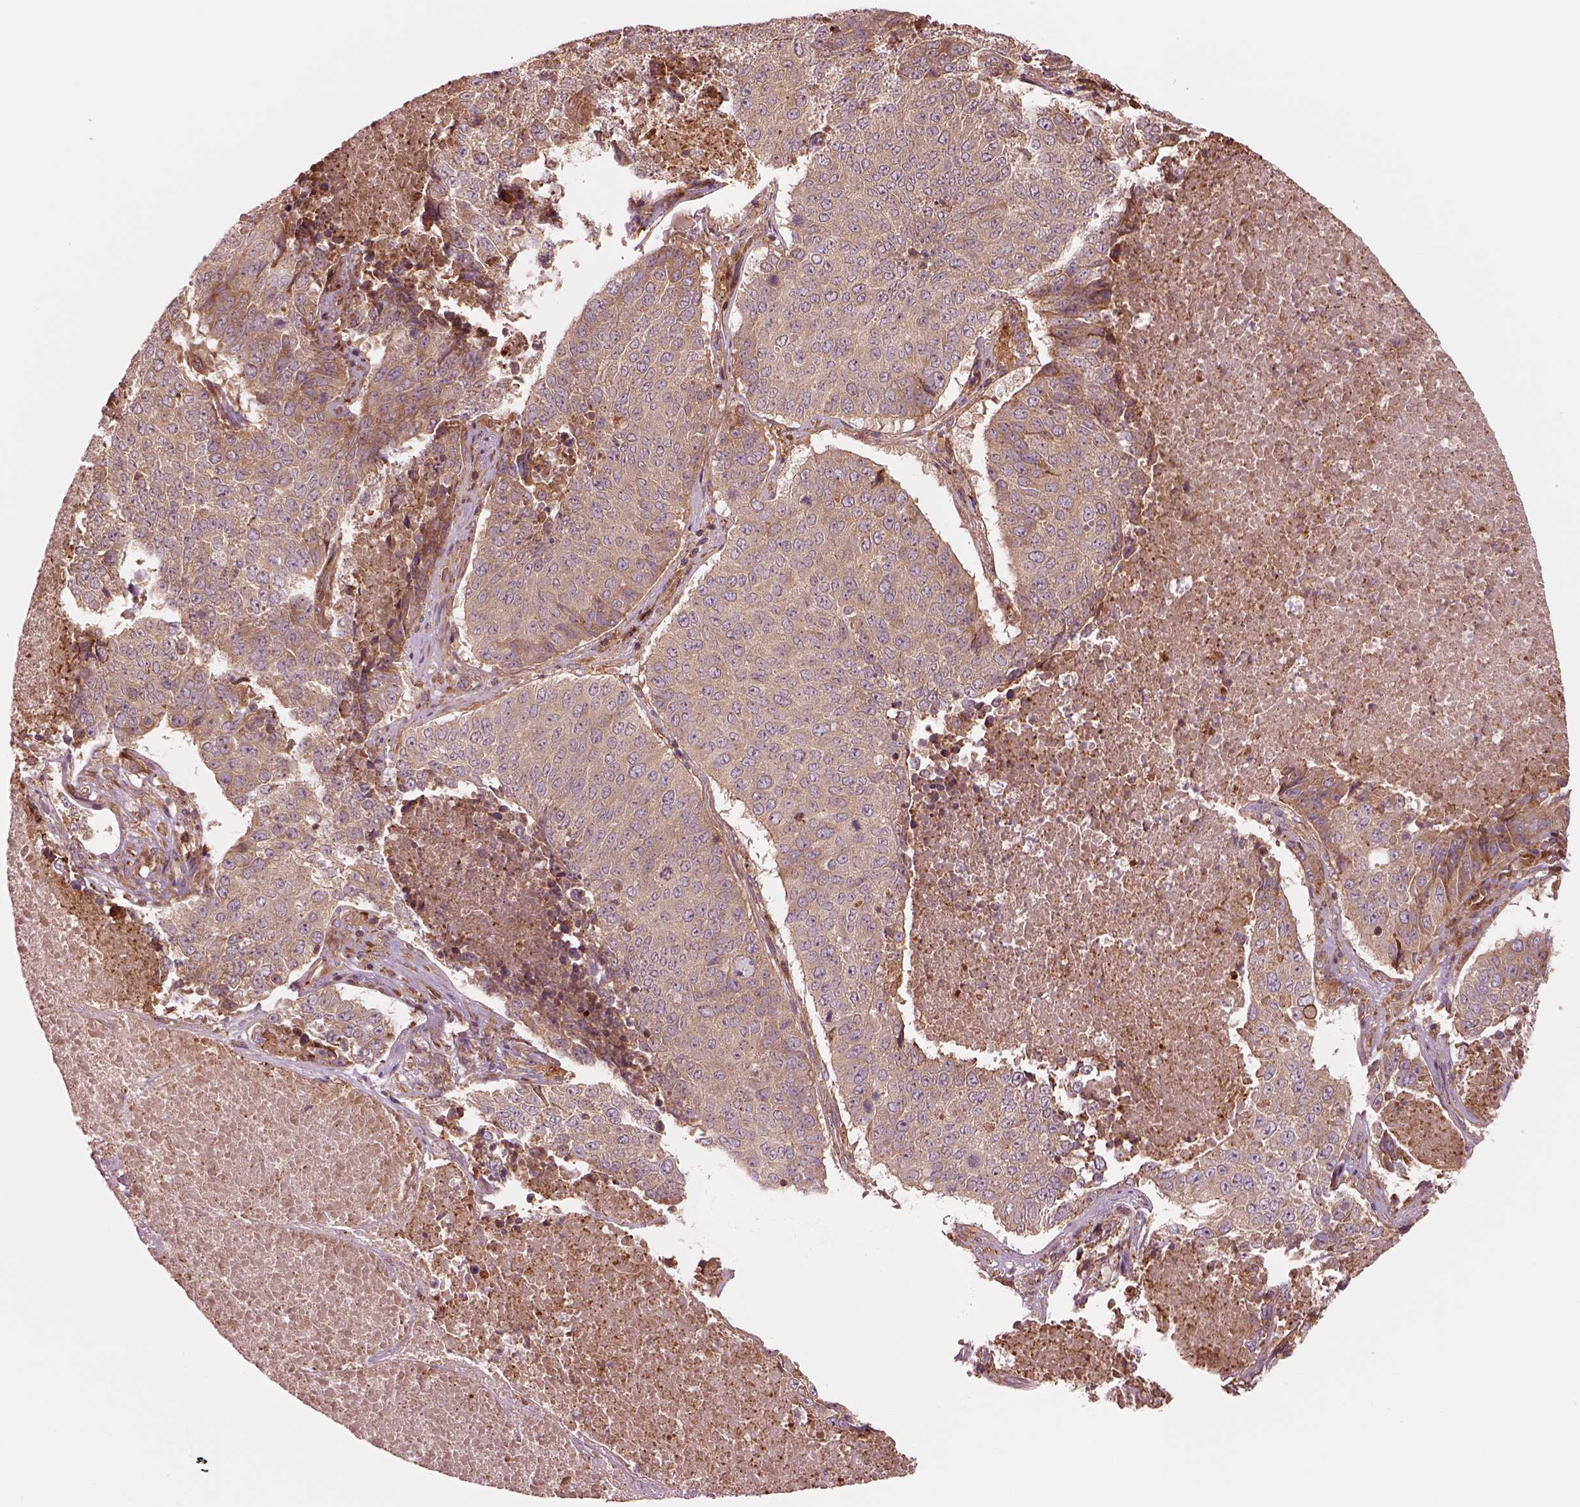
{"staining": {"intensity": "moderate", "quantity": "<25%", "location": "cytoplasmic/membranous"}, "tissue": "lung cancer", "cell_type": "Tumor cells", "image_type": "cancer", "snomed": [{"axis": "morphology", "description": "Normal tissue, NOS"}, {"axis": "morphology", "description": "Squamous cell carcinoma, NOS"}, {"axis": "topography", "description": "Bronchus"}, {"axis": "topography", "description": "Lung"}], "caption": "The image exhibits staining of lung cancer, revealing moderate cytoplasmic/membranous protein positivity (brown color) within tumor cells. (DAB (3,3'-diaminobenzidine) IHC with brightfield microscopy, high magnification).", "gene": "ASCC2", "patient": {"sex": "male", "age": 64}}